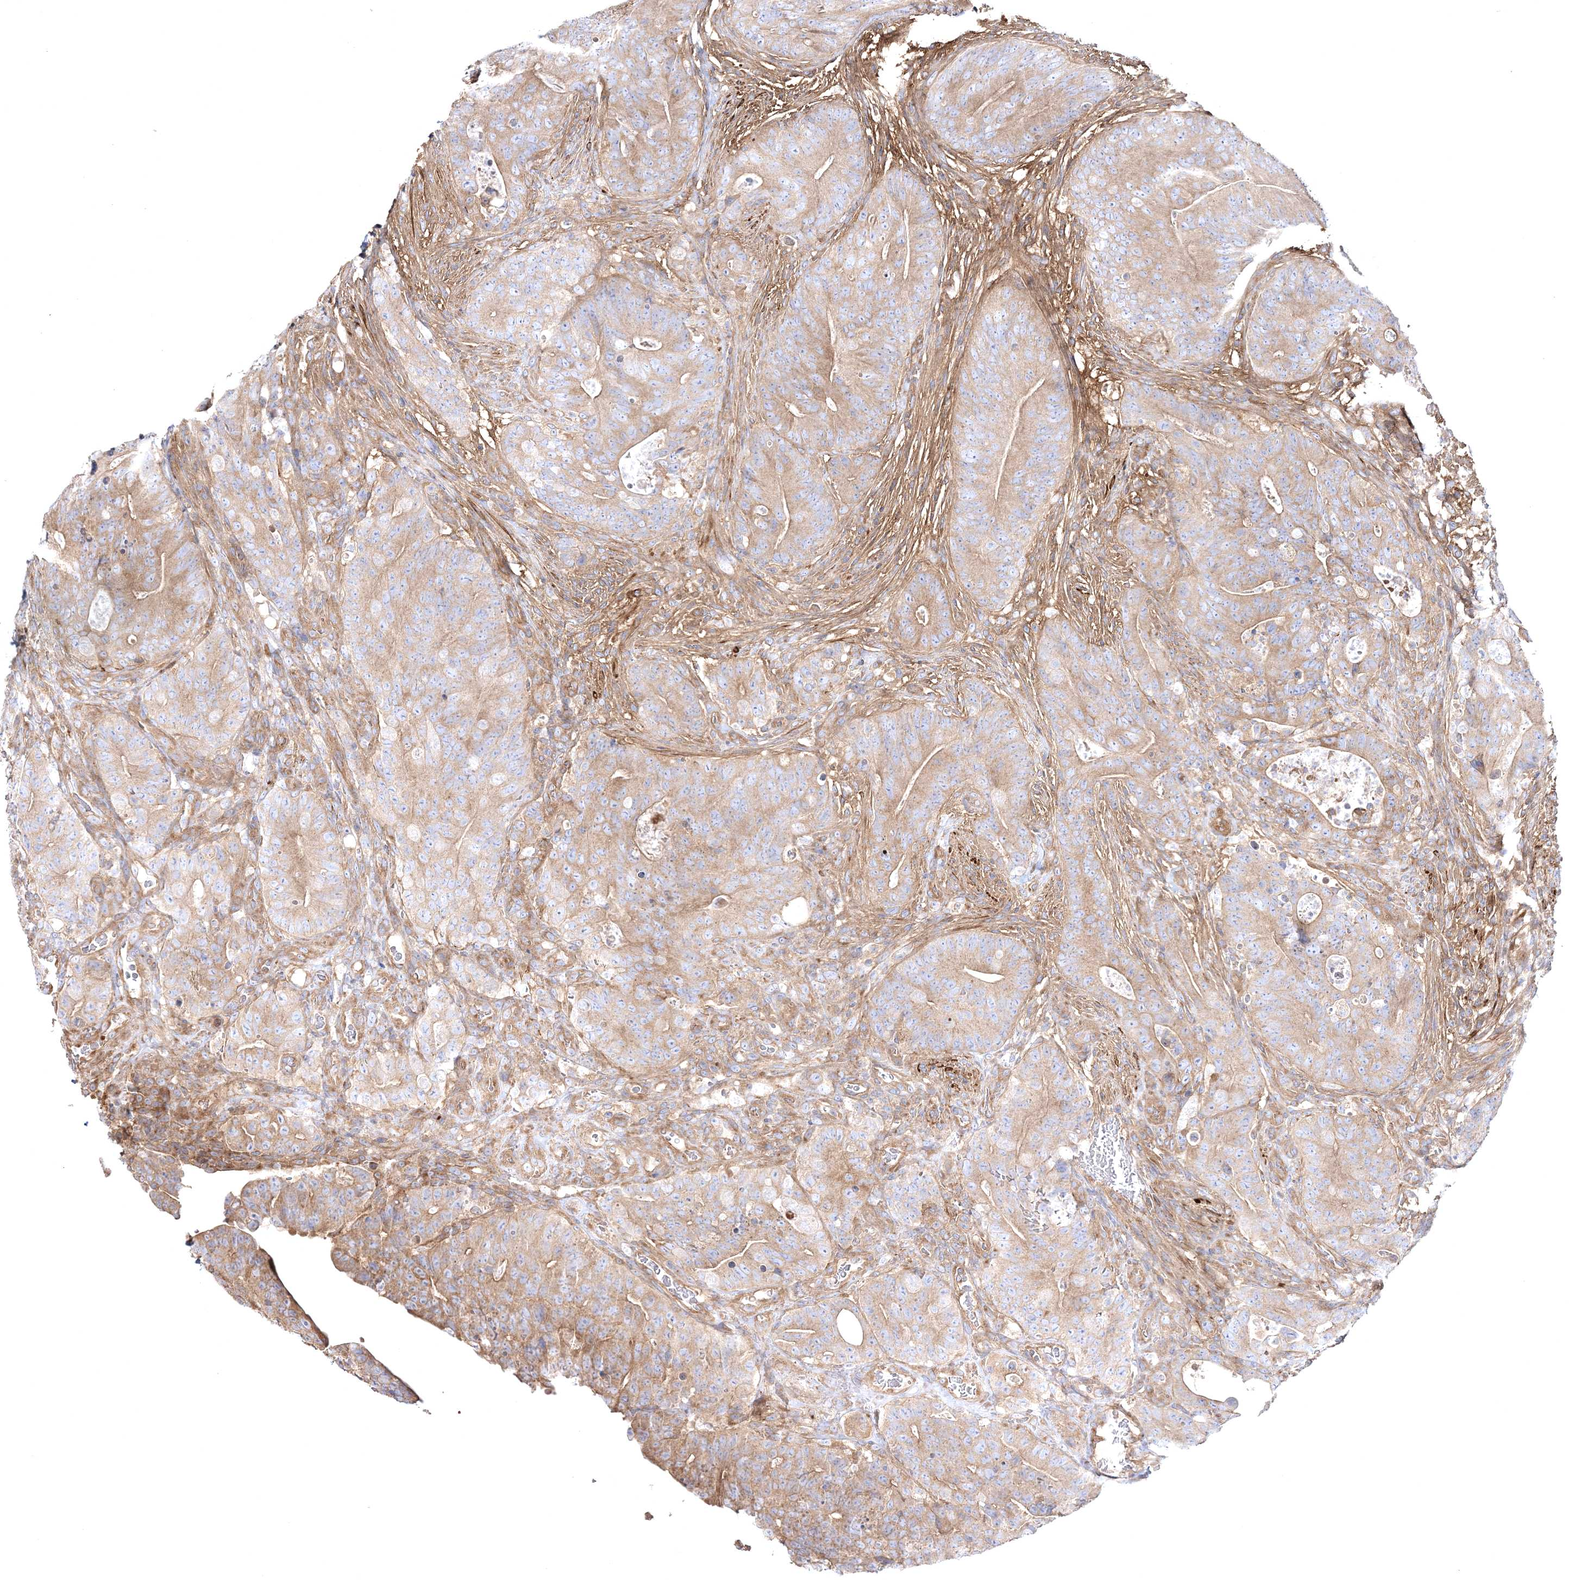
{"staining": {"intensity": "weak", "quantity": ">75%", "location": "cytoplasmic/membranous"}, "tissue": "colorectal cancer", "cell_type": "Tumor cells", "image_type": "cancer", "snomed": [{"axis": "morphology", "description": "Normal tissue, NOS"}, {"axis": "topography", "description": "Colon"}], "caption": "Colorectal cancer tissue exhibits weak cytoplasmic/membranous staining in about >75% of tumor cells", "gene": "ZSWIM6", "patient": {"sex": "female", "age": 82}}